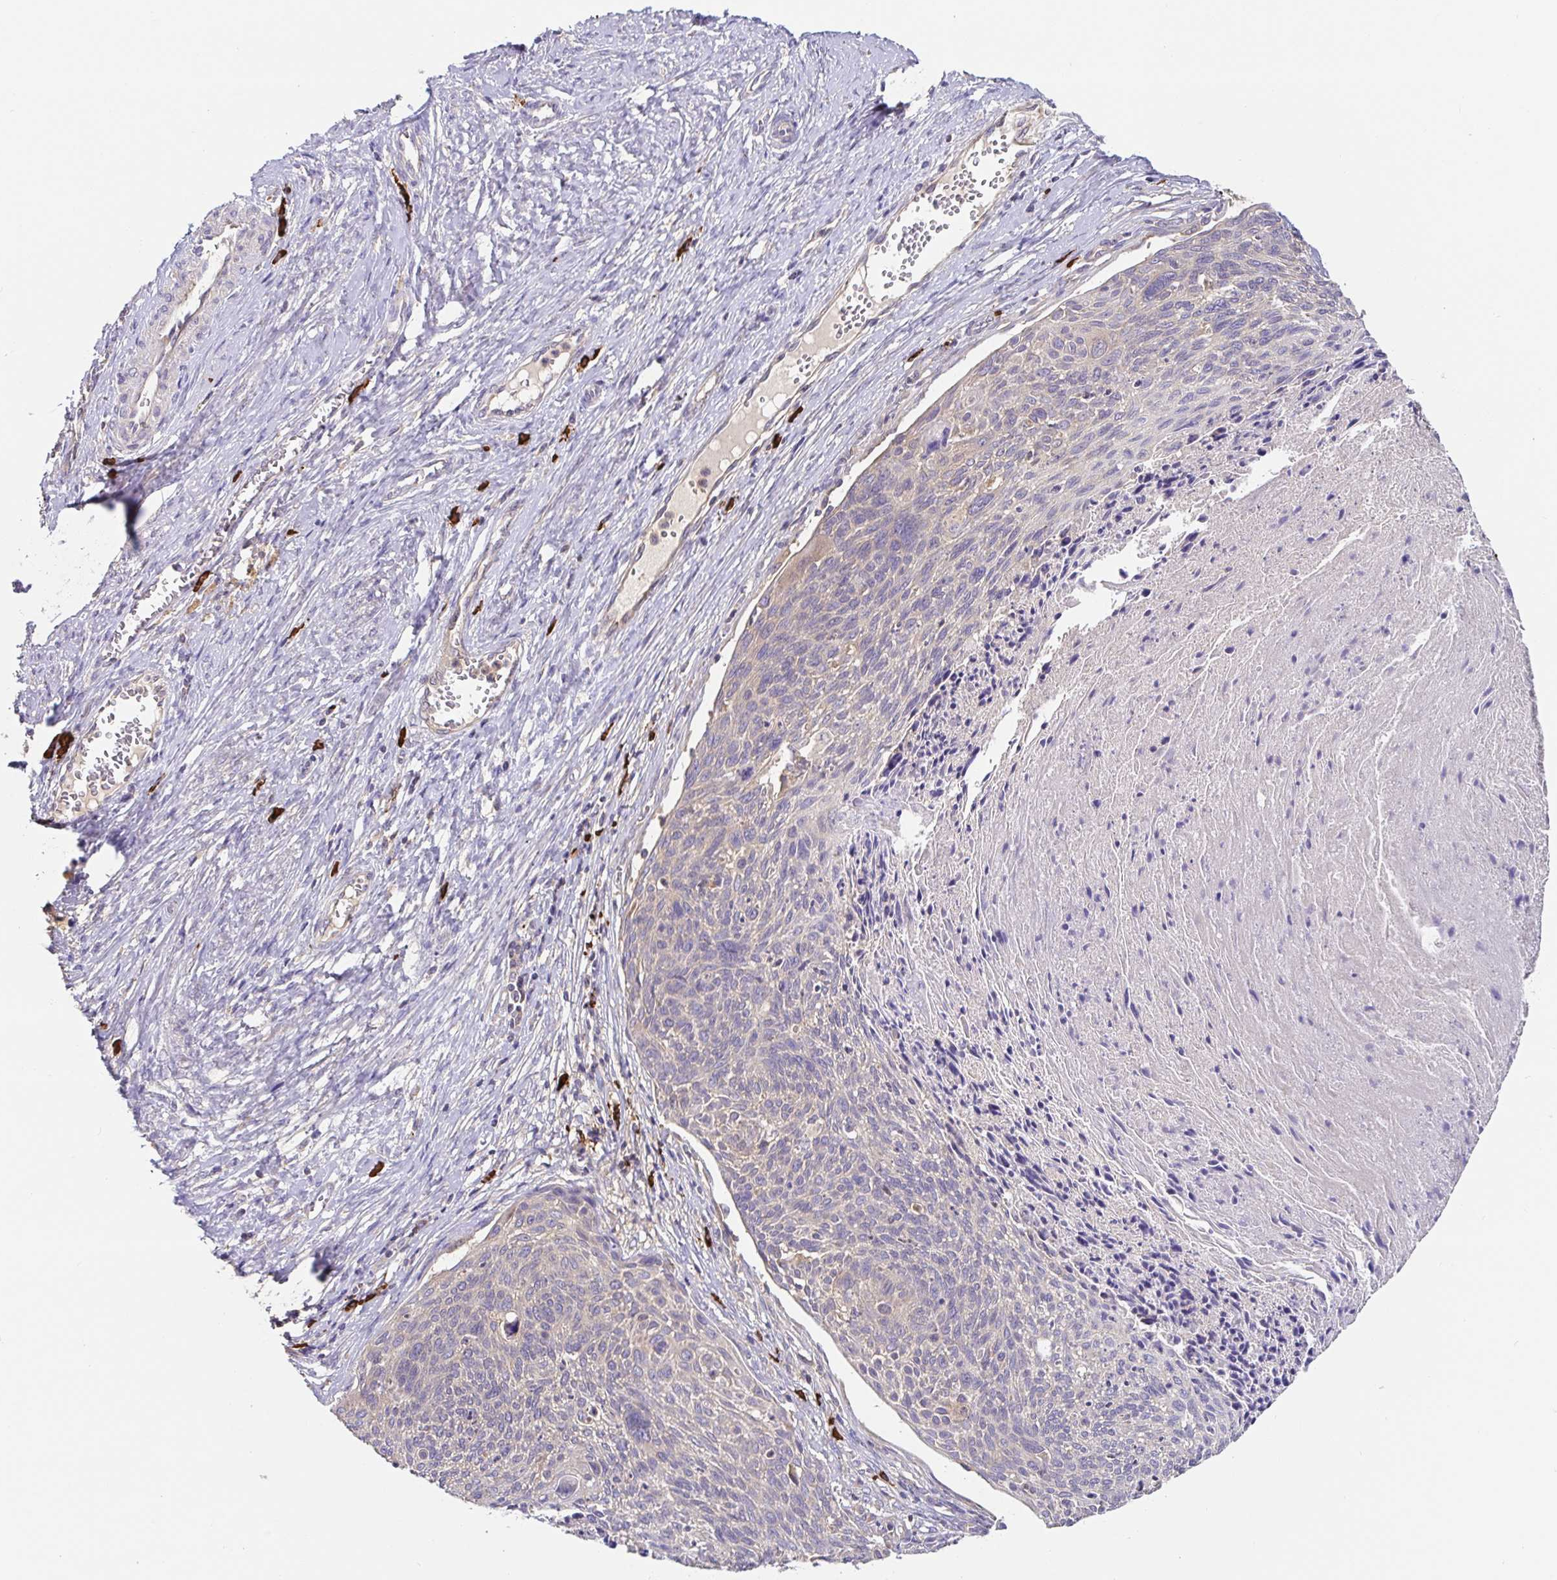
{"staining": {"intensity": "negative", "quantity": "none", "location": "none"}, "tissue": "cervical cancer", "cell_type": "Tumor cells", "image_type": "cancer", "snomed": [{"axis": "morphology", "description": "Squamous cell carcinoma, NOS"}, {"axis": "topography", "description": "Cervix"}], "caption": "The immunohistochemistry micrograph has no significant positivity in tumor cells of squamous cell carcinoma (cervical) tissue.", "gene": "HAGH", "patient": {"sex": "female", "age": 49}}